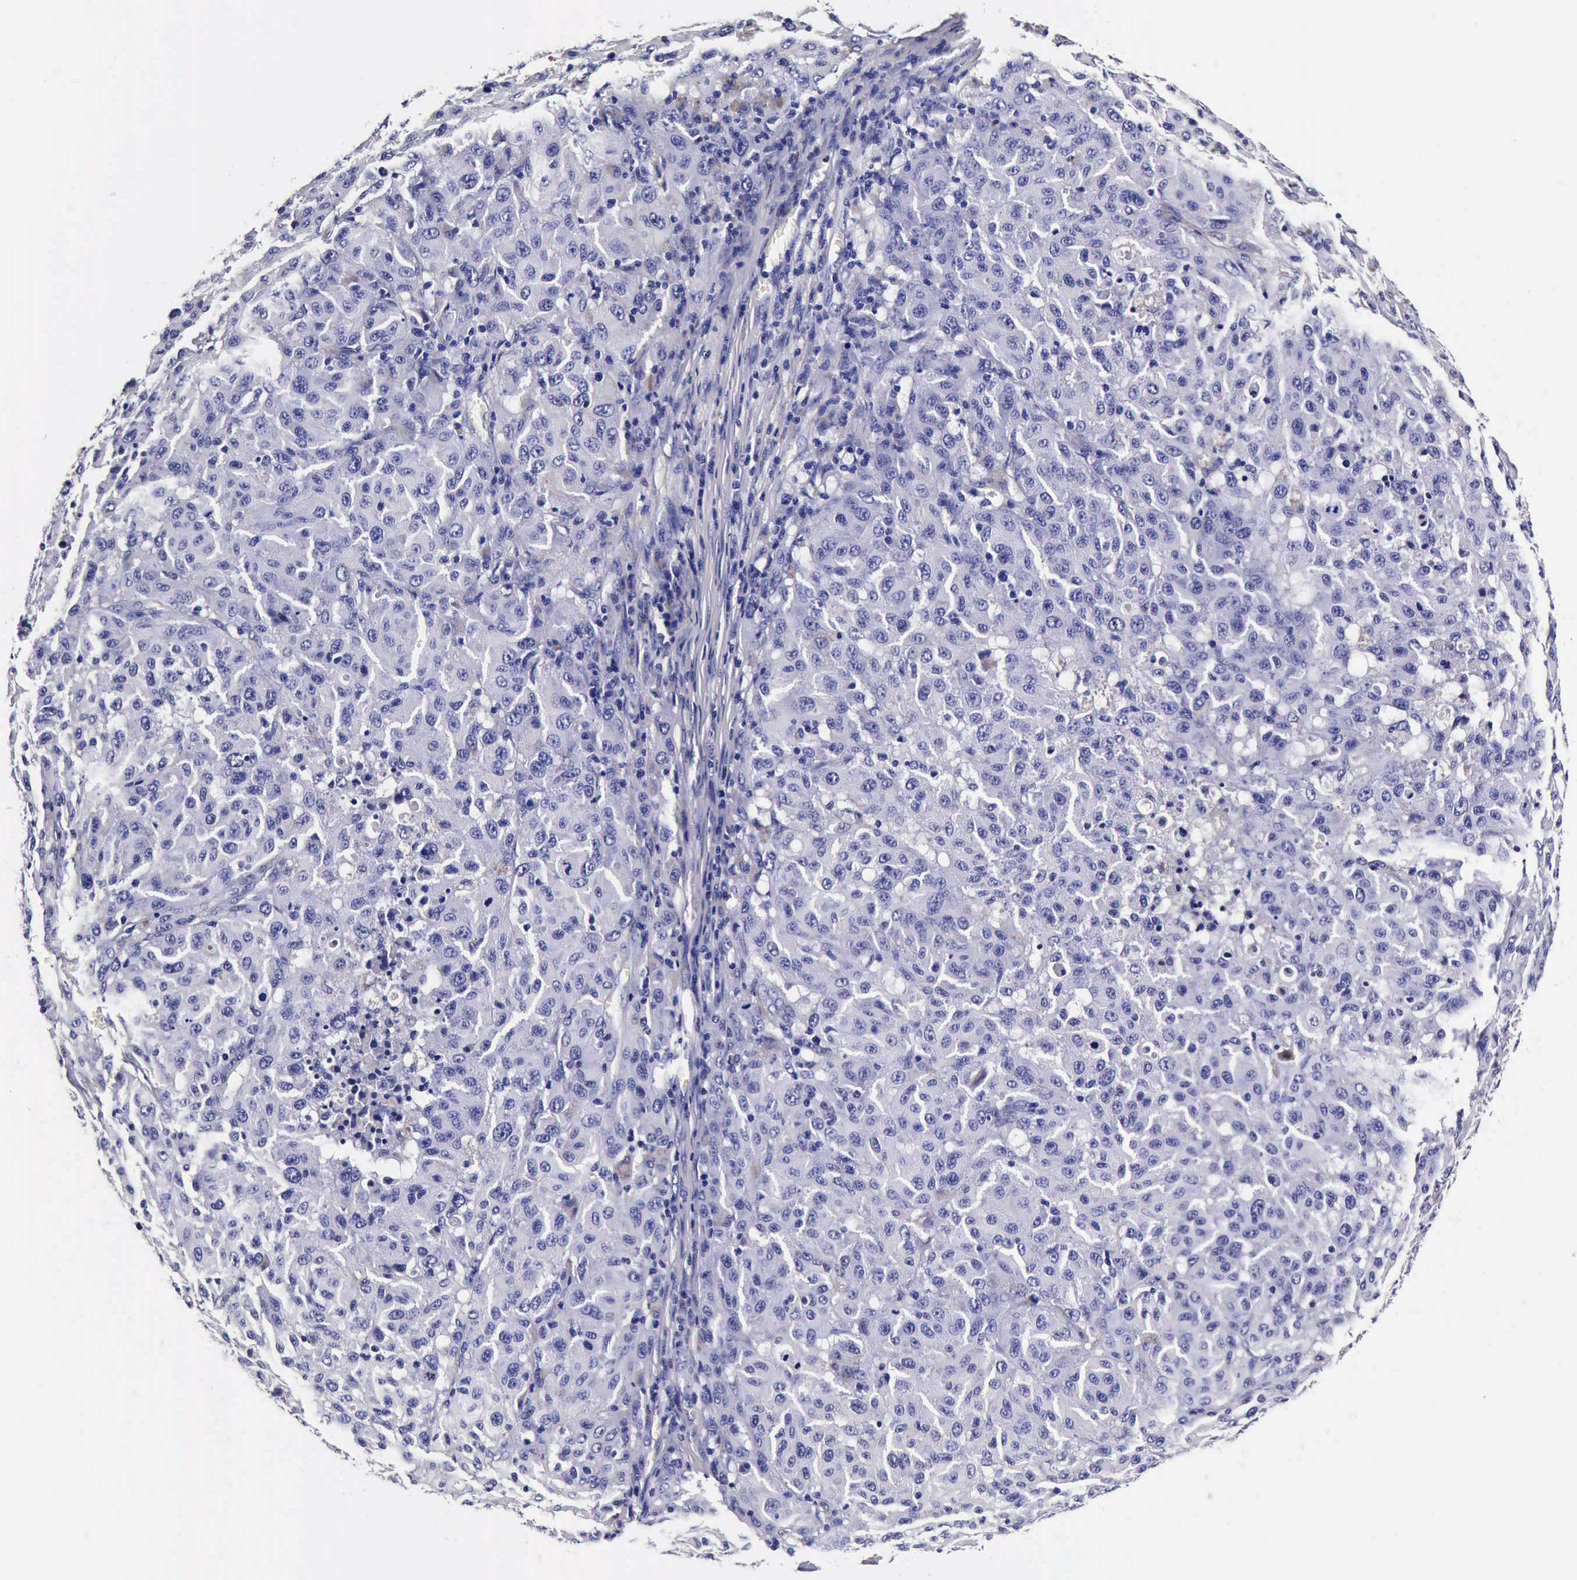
{"staining": {"intensity": "negative", "quantity": "none", "location": "none"}, "tissue": "melanoma", "cell_type": "Tumor cells", "image_type": "cancer", "snomed": [{"axis": "morphology", "description": "Malignant melanoma, NOS"}, {"axis": "topography", "description": "Skin"}], "caption": "Immunohistochemical staining of human malignant melanoma shows no significant staining in tumor cells. The staining was performed using DAB (3,3'-diaminobenzidine) to visualize the protein expression in brown, while the nuclei were stained in blue with hematoxylin (Magnification: 20x).", "gene": "IAPP", "patient": {"sex": "female", "age": 77}}